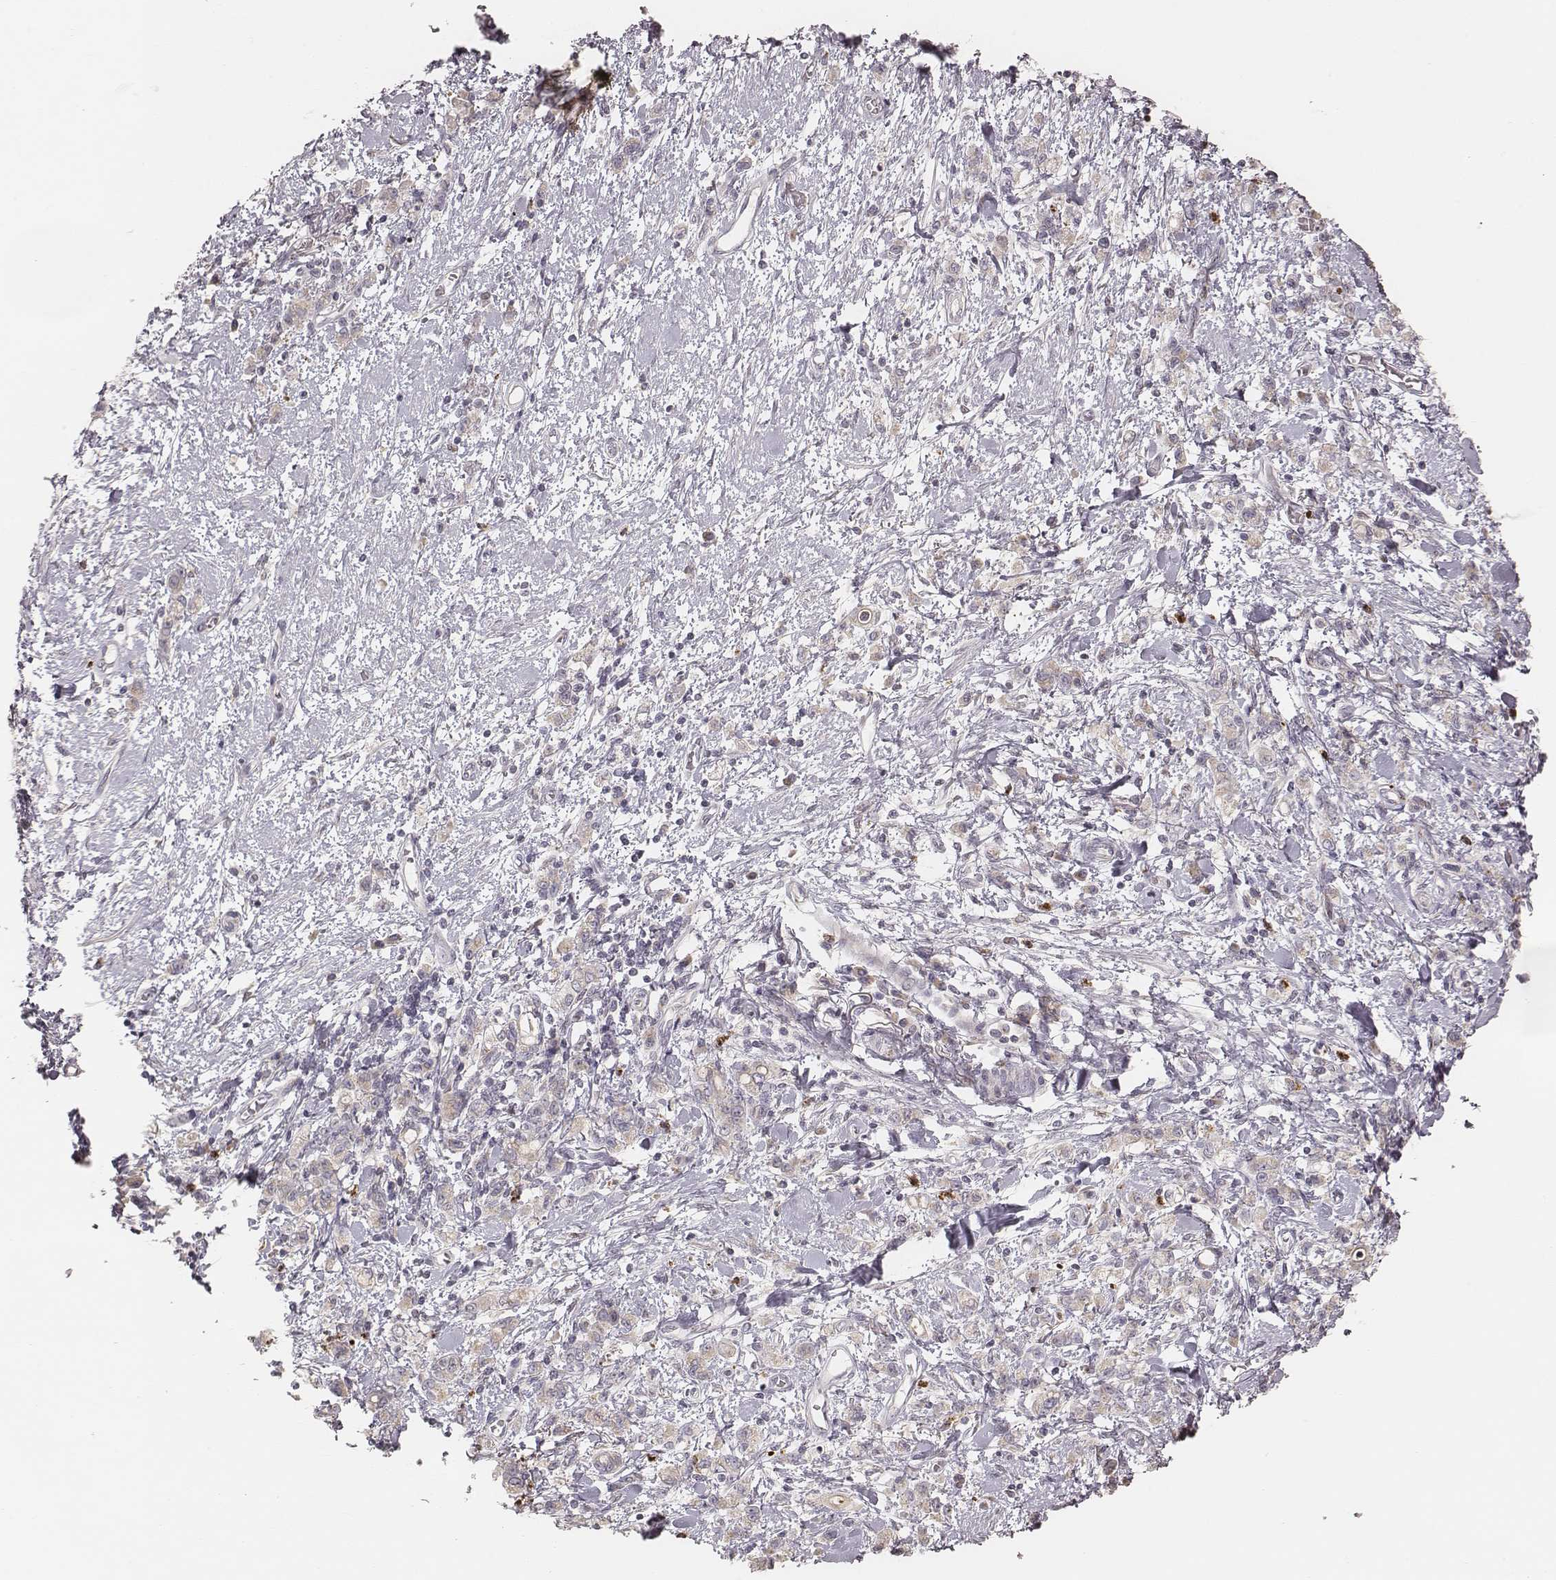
{"staining": {"intensity": "weak", "quantity": ">75%", "location": "cytoplasmic/membranous"}, "tissue": "stomach cancer", "cell_type": "Tumor cells", "image_type": "cancer", "snomed": [{"axis": "morphology", "description": "Adenocarcinoma, NOS"}, {"axis": "topography", "description": "Stomach"}], "caption": "Protein analysis of stomach cancer tissue reveals weak cytoplasmic/membranous positivity in about >75% of tumor cells.", "gene": "ABCA7", "patient": {"sex": "male", "age": 77}}